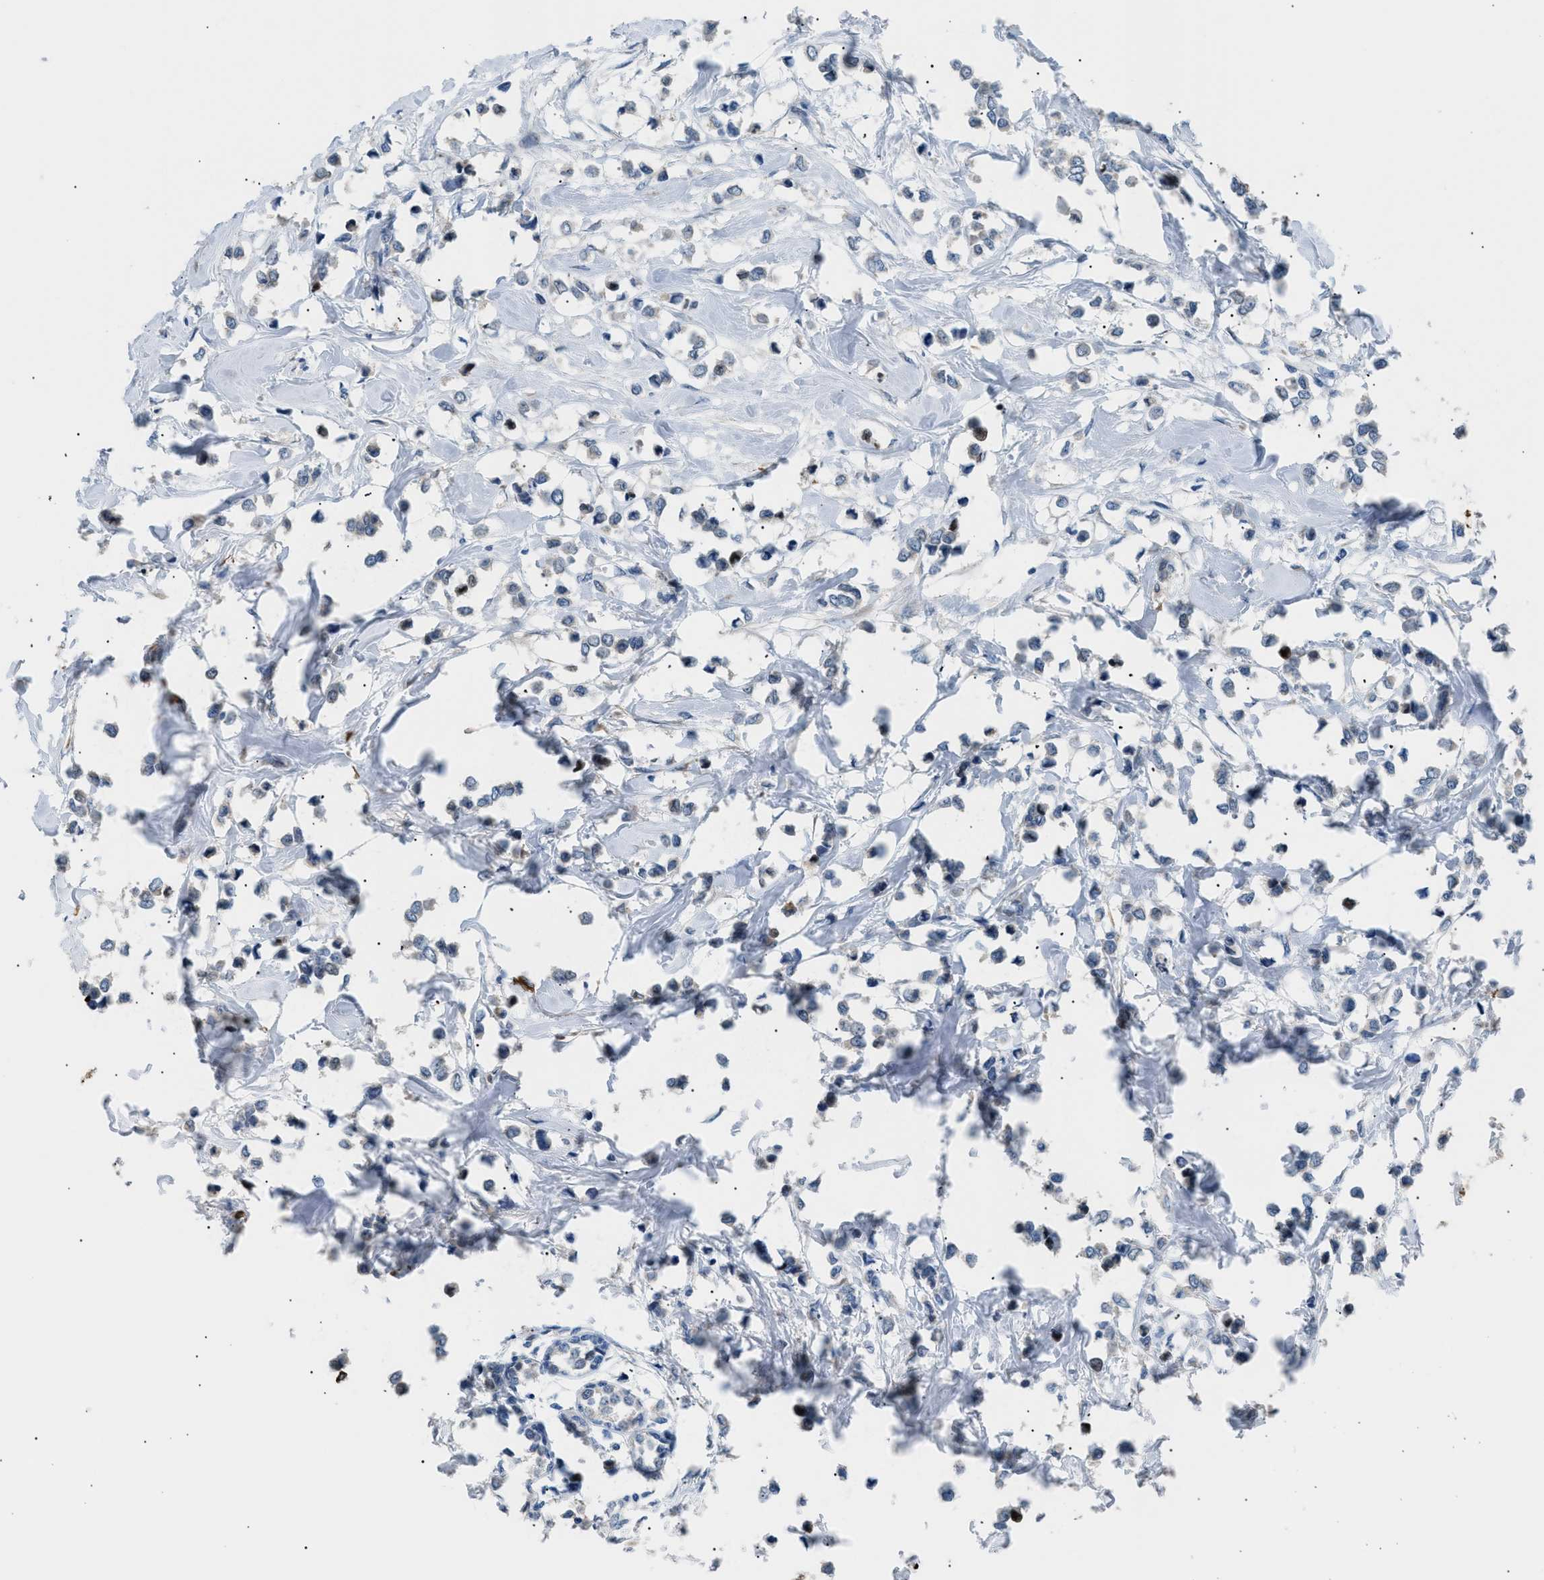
{"staining": {"intensity": "negative", "quantity": "none", "location": "none"}, "tissue": "breast cancer", "cell_type": "Tumor cells", "image_type": "cancer", "snomed": [{"axis": "morphology", "description": "Lobular carcinoma"}, {"axis": "topography", "description": "Breast"}], "caption": "Histopathology image shows no significant protein expression in tumor cells of breast lobular carcinoma.", "gene": "ICA1", "patient": {"sex": "female", "age": 51}}